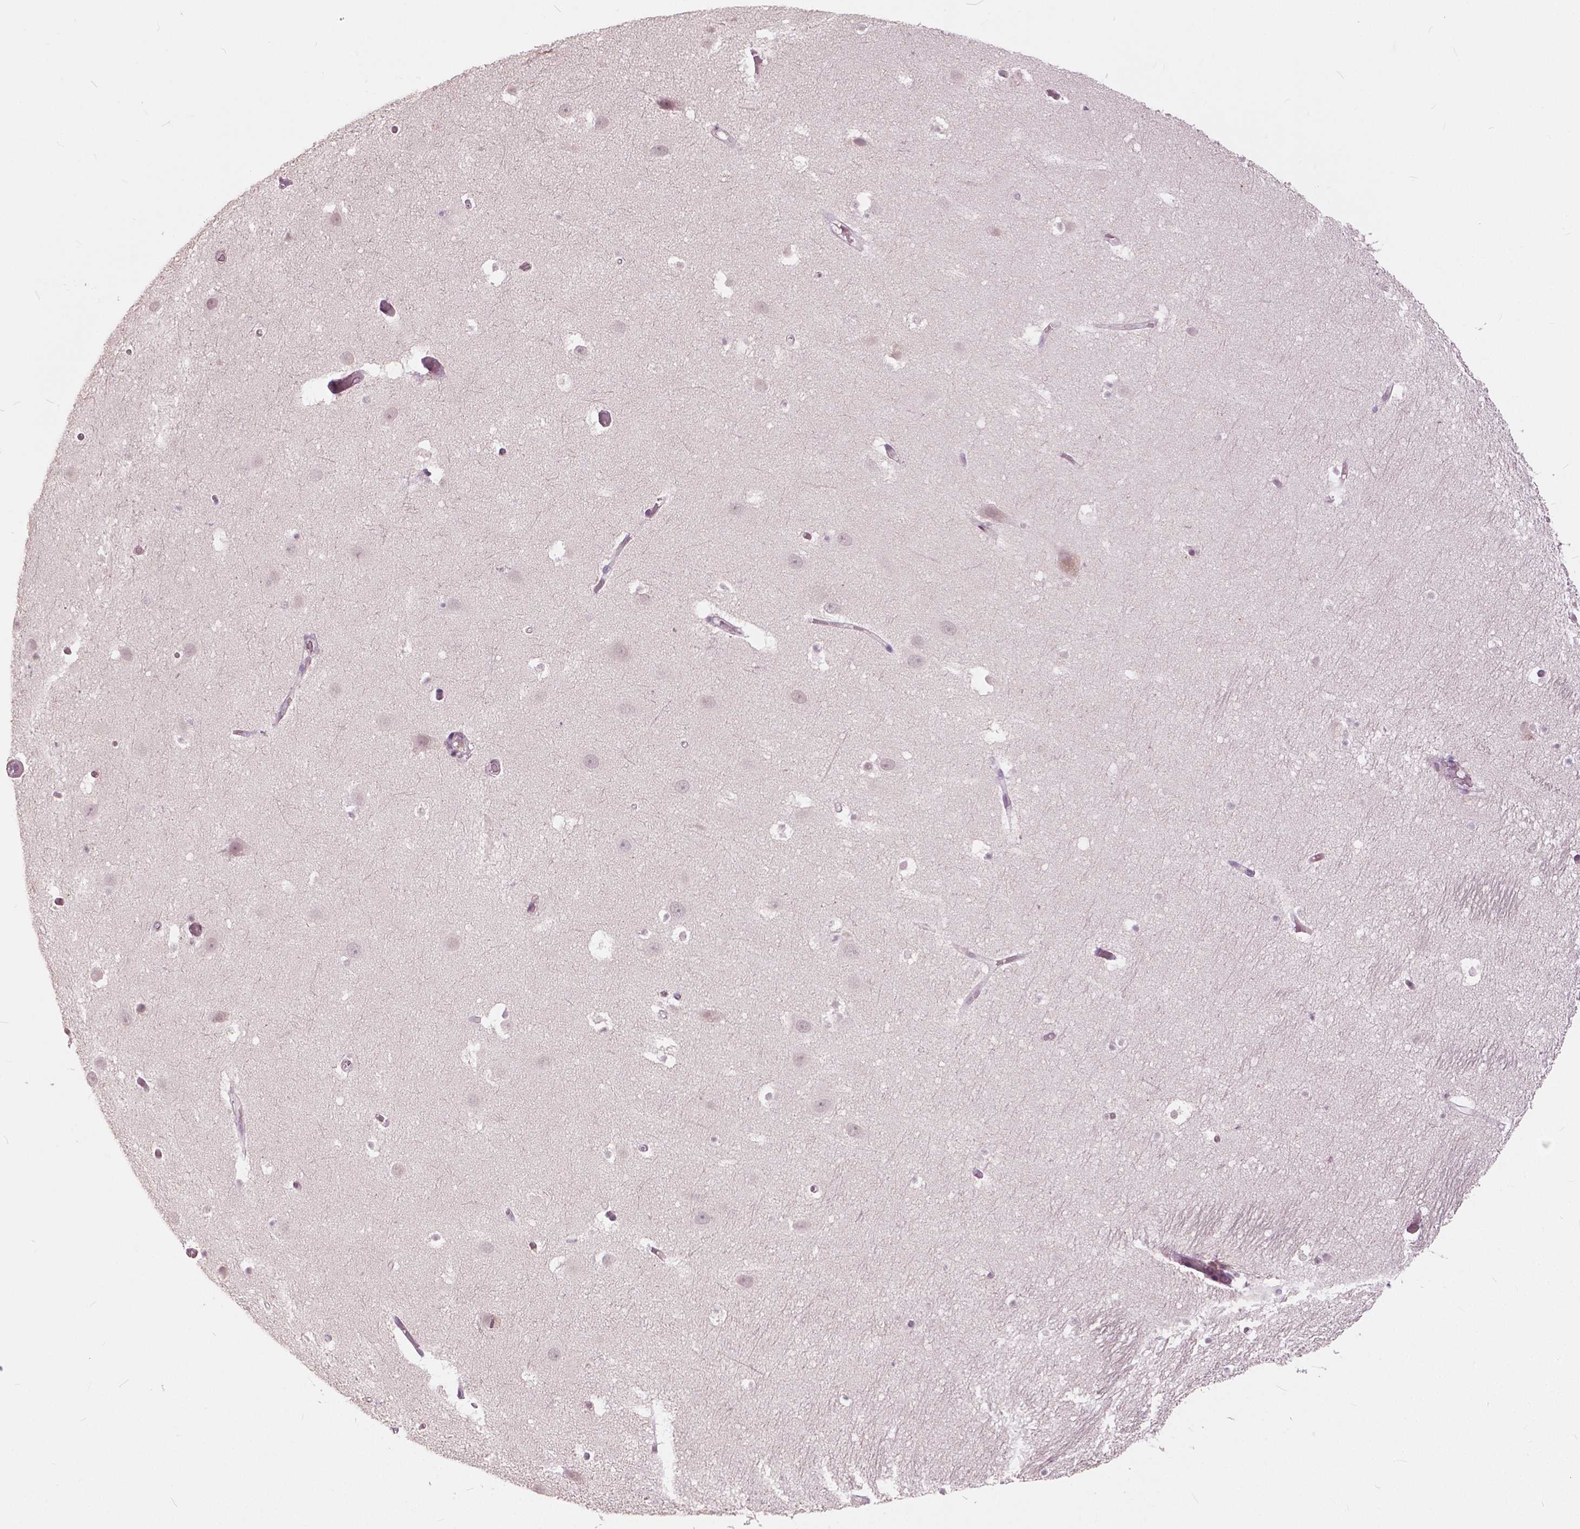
{"staining": {"intensity": "negative", "quantity": "none", "location": "none"}, "tissue": "hippocampus", "cell_type": "Glial cells", "image_type": "normal", "snomed": [{"axis": "morphology", "description": "Normal tissue, NOS"}, {"axis": "topography", "description": "Hippocampus"}], "caption": "Immunohistochemical staining of benign hippocampus exhibits no significant staining in glial cells. (DAB immunohistochemistry (IHC), high magnification).", "gene": "NANOG", "patient": {"sex": "male", "age": 26}}